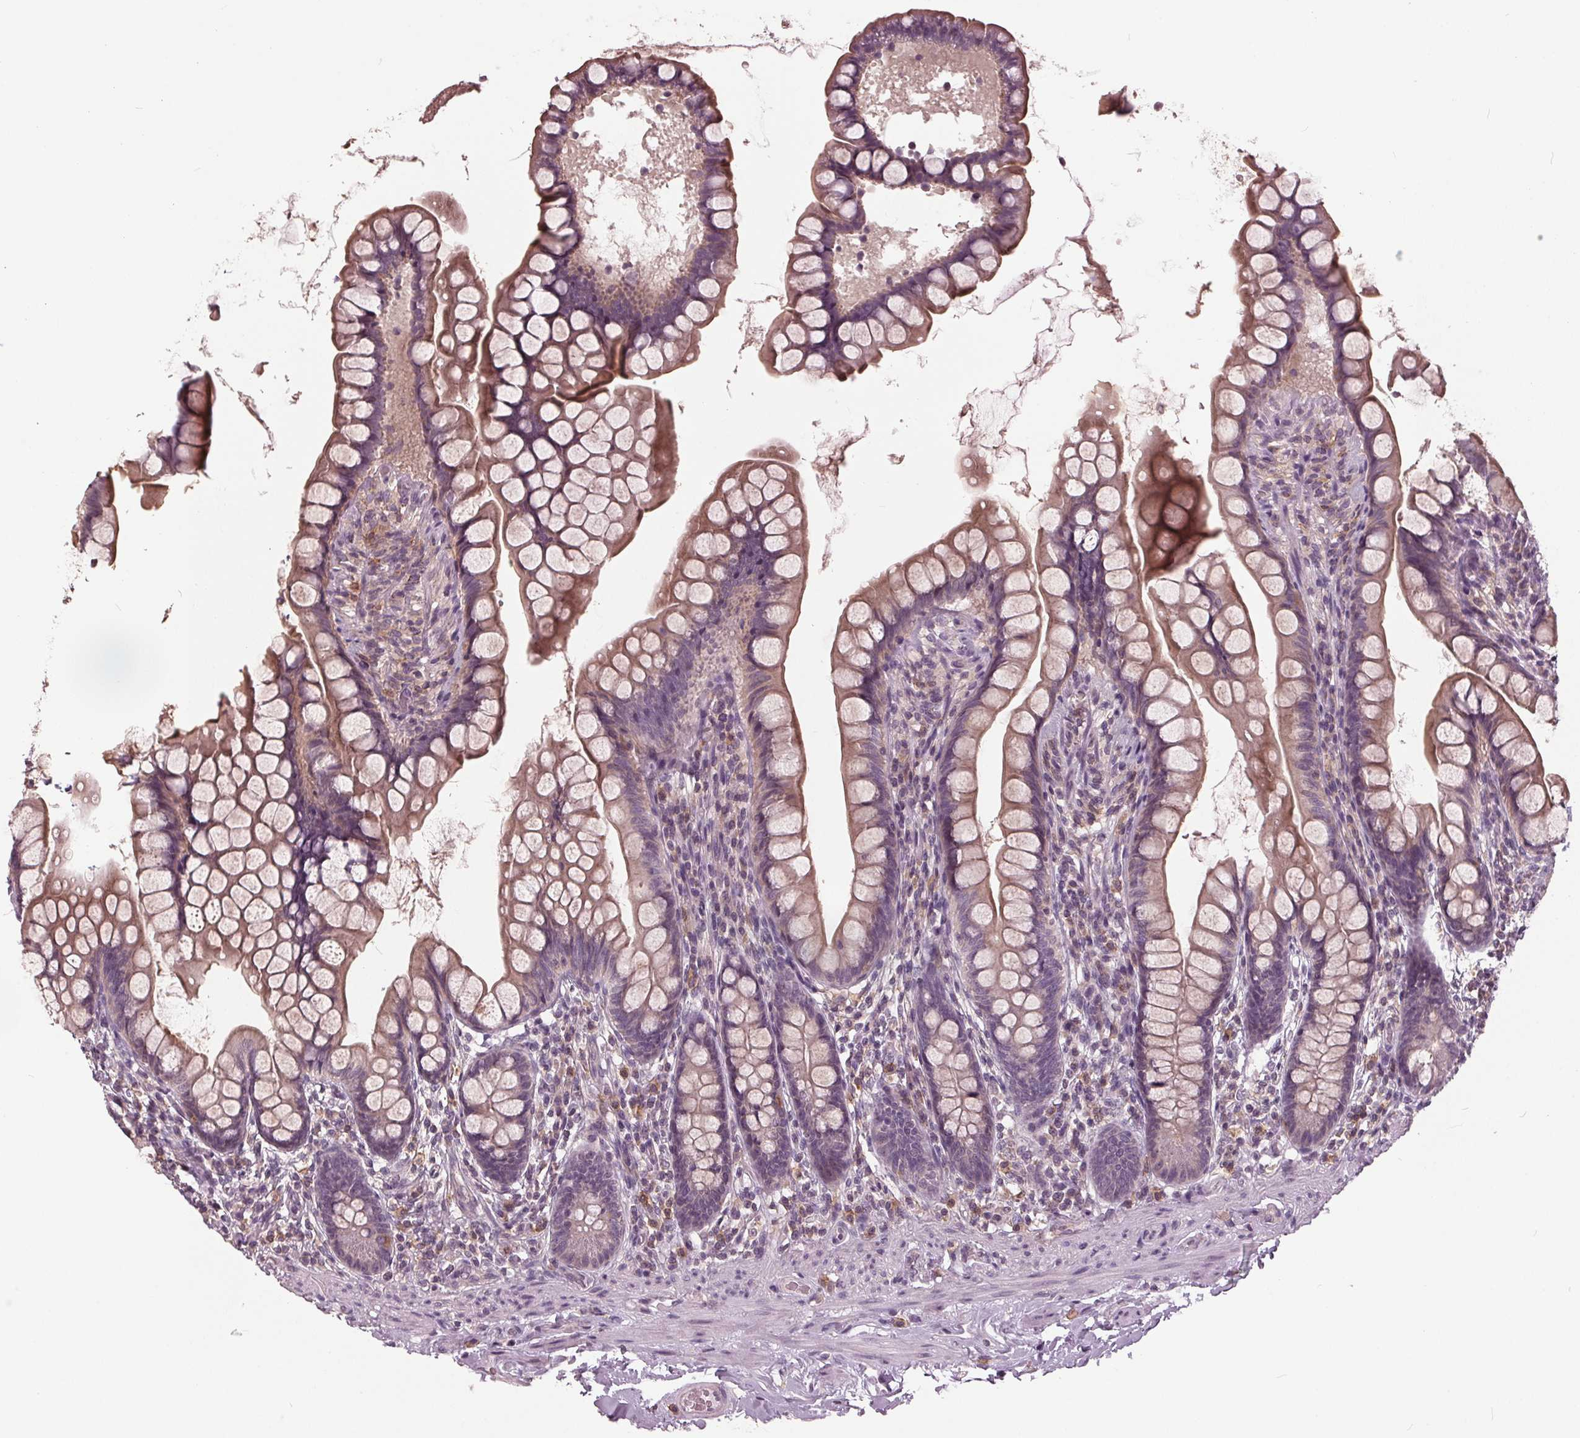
{"staining": {"intensity": "weak", "quantity": "25%-75%", "location": "cytoplasmic/membranous"}, "tissue": "small intestine", "cell_type": "Glandular cells", "image_type": "normal", "snomed": [{"axis": "morphology", "description": "Normal tissue, NOS"}, {"axis": "topography", "description": "Small intestine"}], "caption": "Immunohistochemical staining of unremarkable small intestine reveals 25%-75% levels of weak cytoplasmic/membranous protein expression in about 25%-75% of glandular cells.", "gene": "SIGLEC6", "patient": {"sex": "male", "age": 70}}